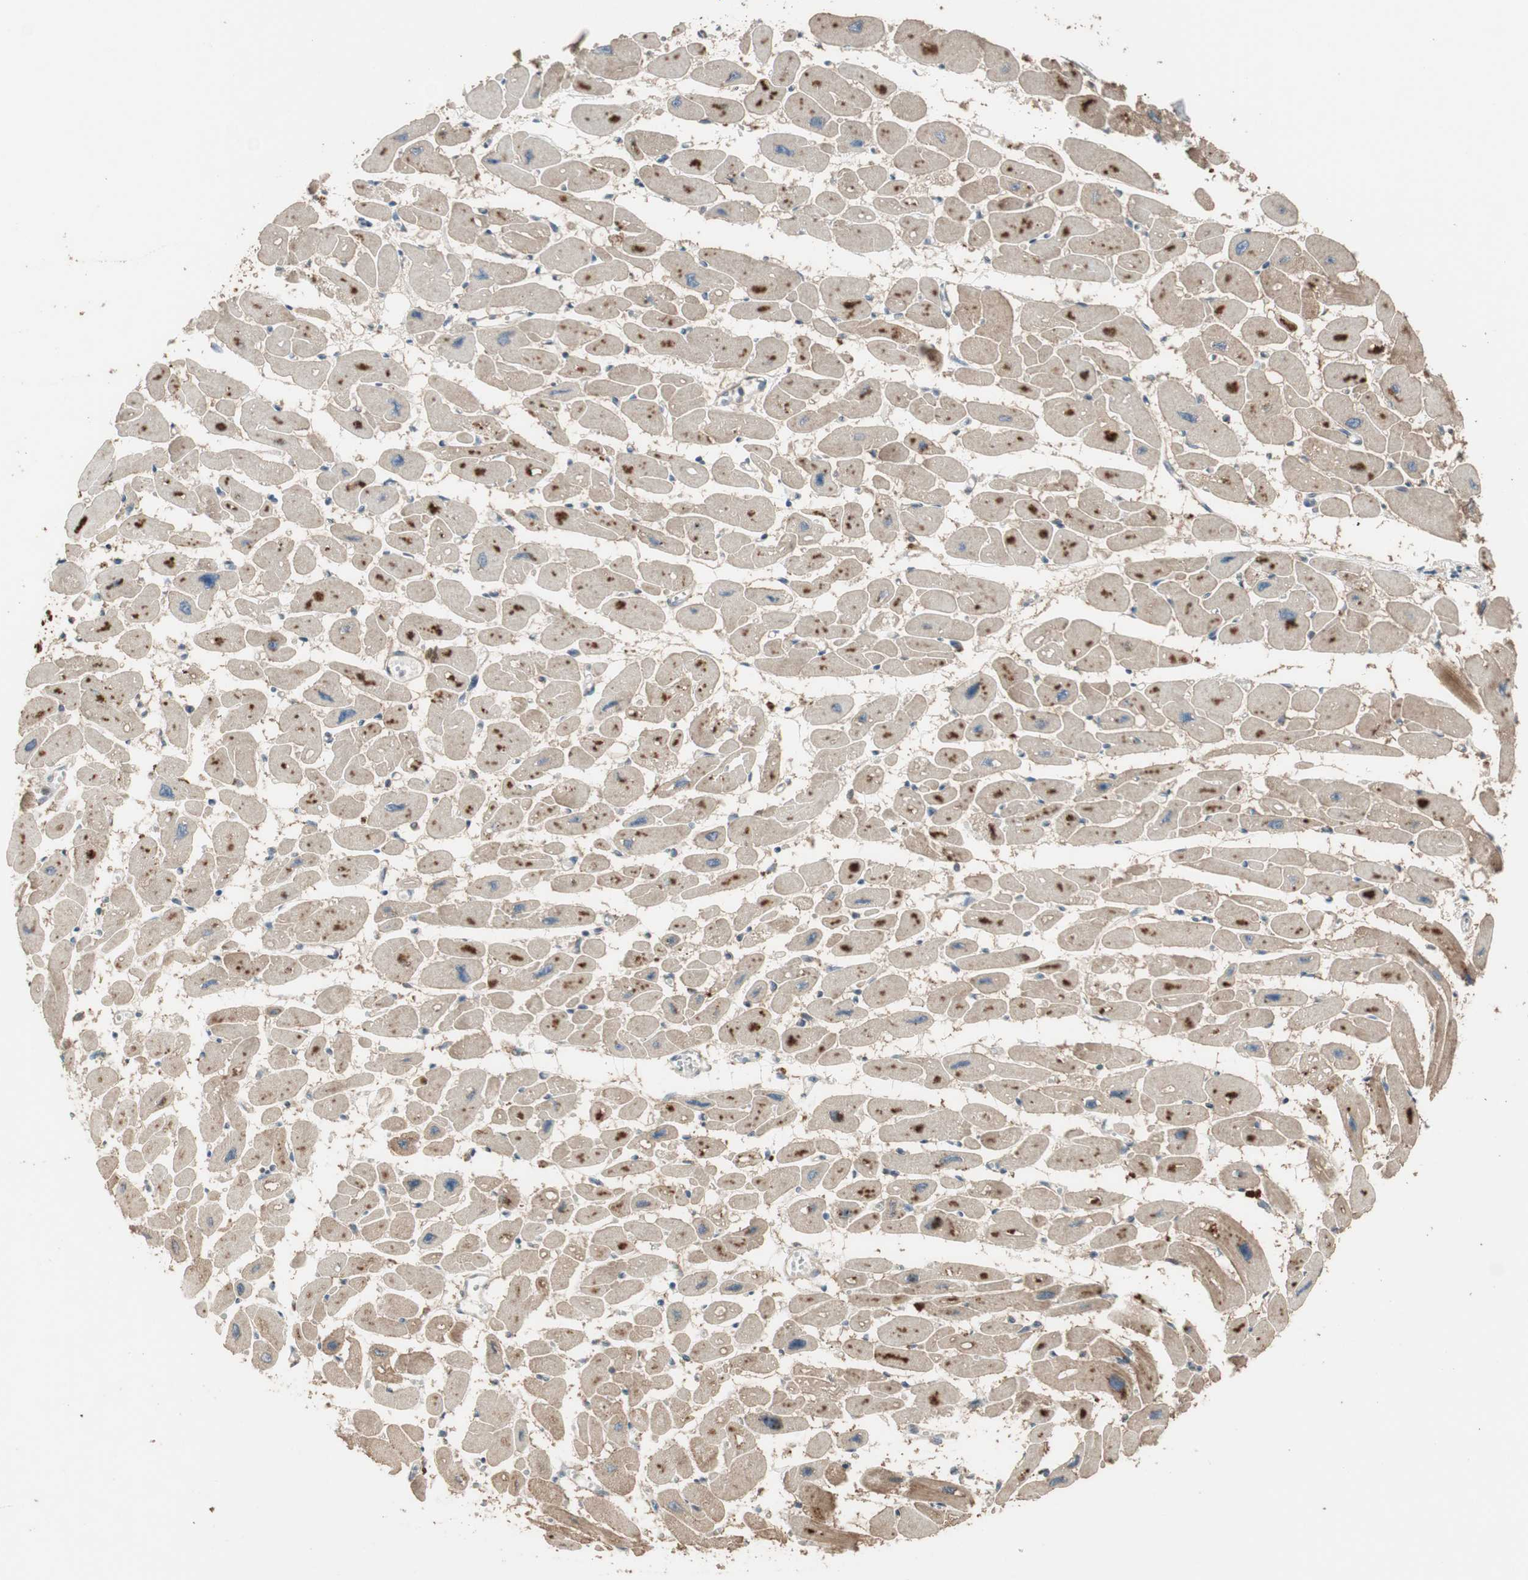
{"staining": {"intensity": "moderate", "quantity": ">75%", "location": "cytoplasmic/membranous"}, "tissue": "heart muscle", "cell_type": "Cardiomyocytes", "image_type": "normal", "snomed": [{"axis": "morphology", "description": "Normal tissue, NOS"}, {"axis": "topography", "description": "Heart"}], "caption": "Protein staining reveals moderate cytoplasmic/membranous expression in approximately >75% of cardiomyocytes in benign heart muscle. The staining was performed using DAB (3,3'-diaminobenzidine) to visualize the protein expression in brown, while the nuclei were stained in blue with hematoxylin (Magnification: 20x).", "gene": "ATP6AP2", "patient": {"sex": "female", "age": 54}}